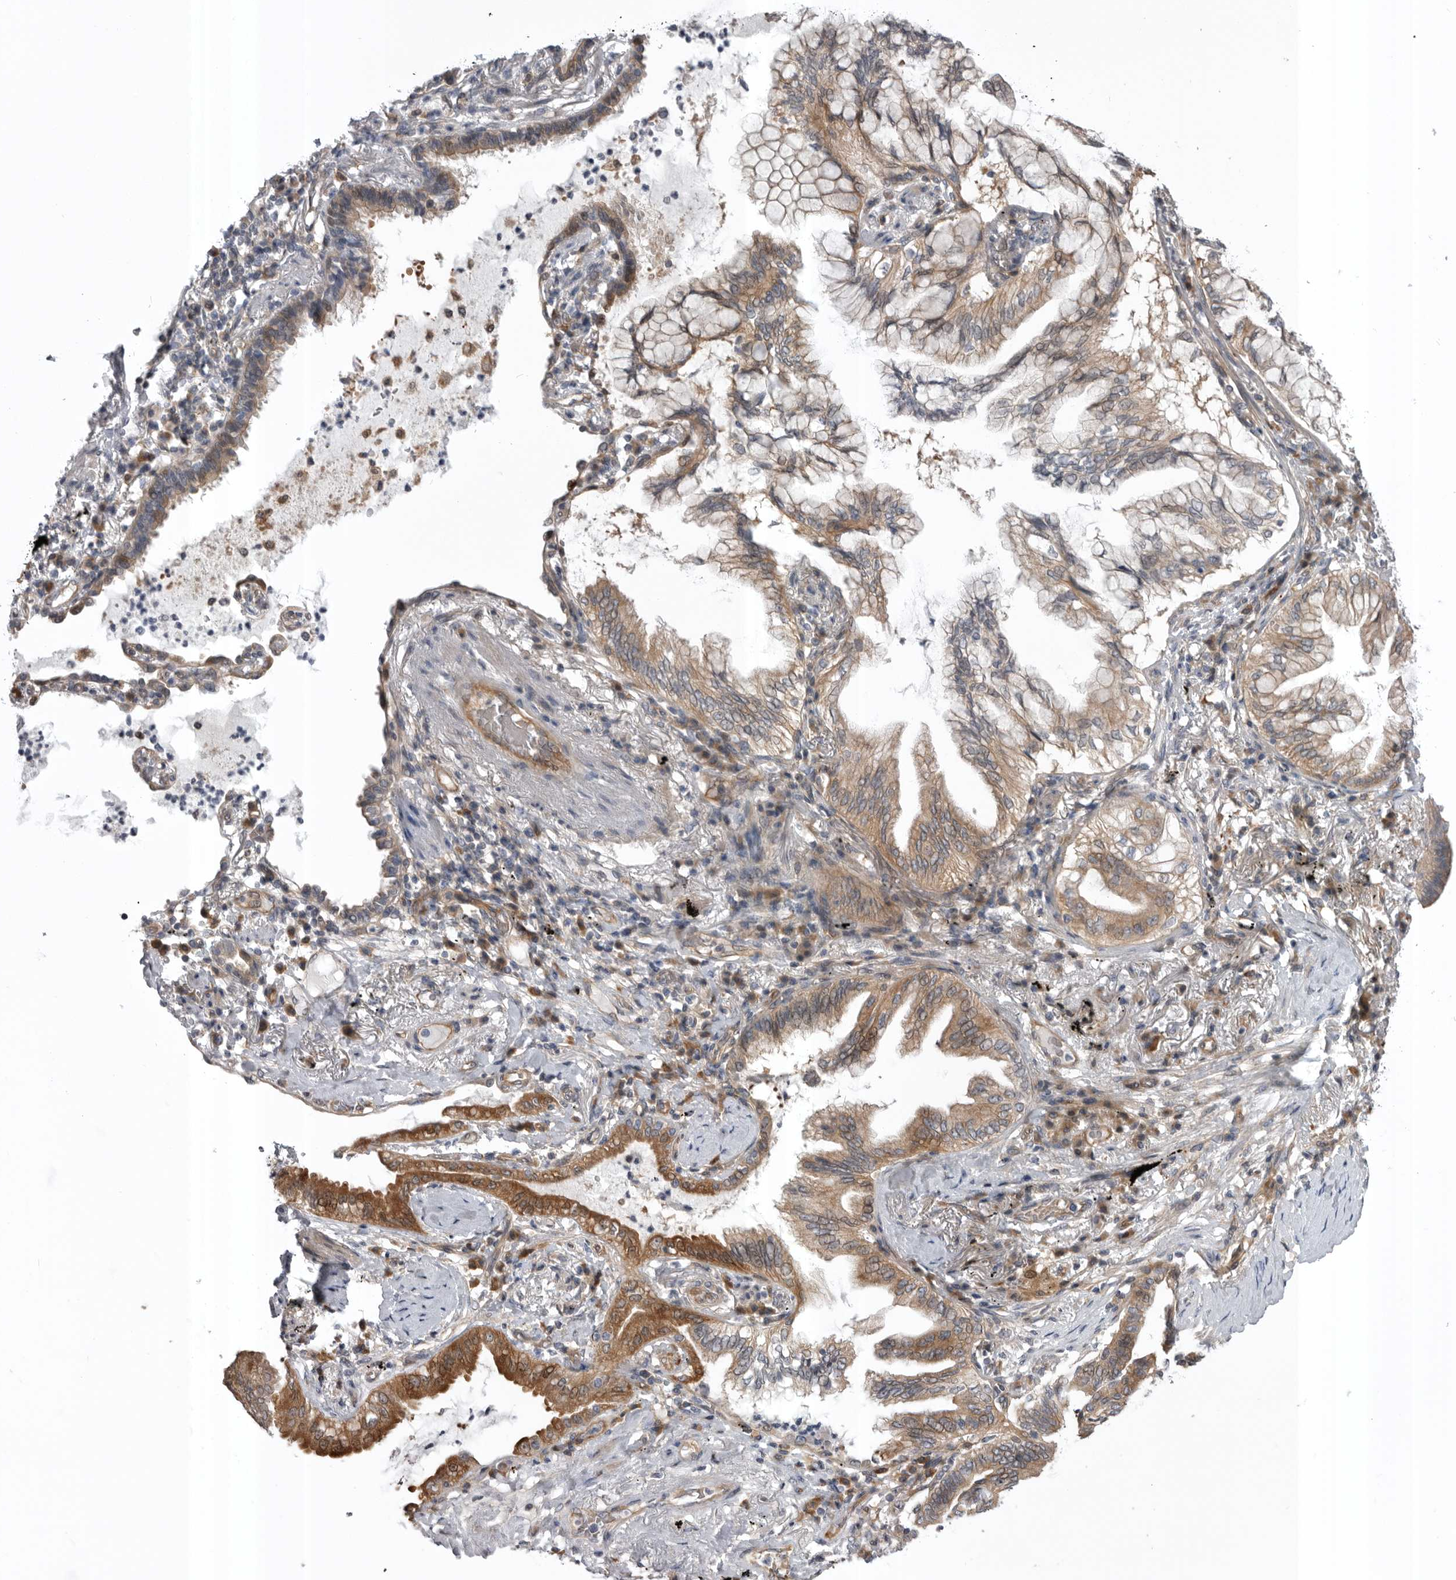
{"staining": {"intensity": "moderate", "quantity": ">75%", "location": "cytoplasmic/membranous"}, "tissue": "lung cancer", "cell_type": "Tumor cells", "image_type": "cancer", "snomed": [{"axis": "morphology", "description": "Adenocarcinoma, NOS"}, {"axis": "topography", "description": "Lung"}], "caption": "Adenocarcinoma (lung) stained with IHC displays moderate cytoplasmic/membranous expression in about >75% of tumor cells.", "gene": "RAB3GAP2", "patient": {"sex": "female", "age": 70}}